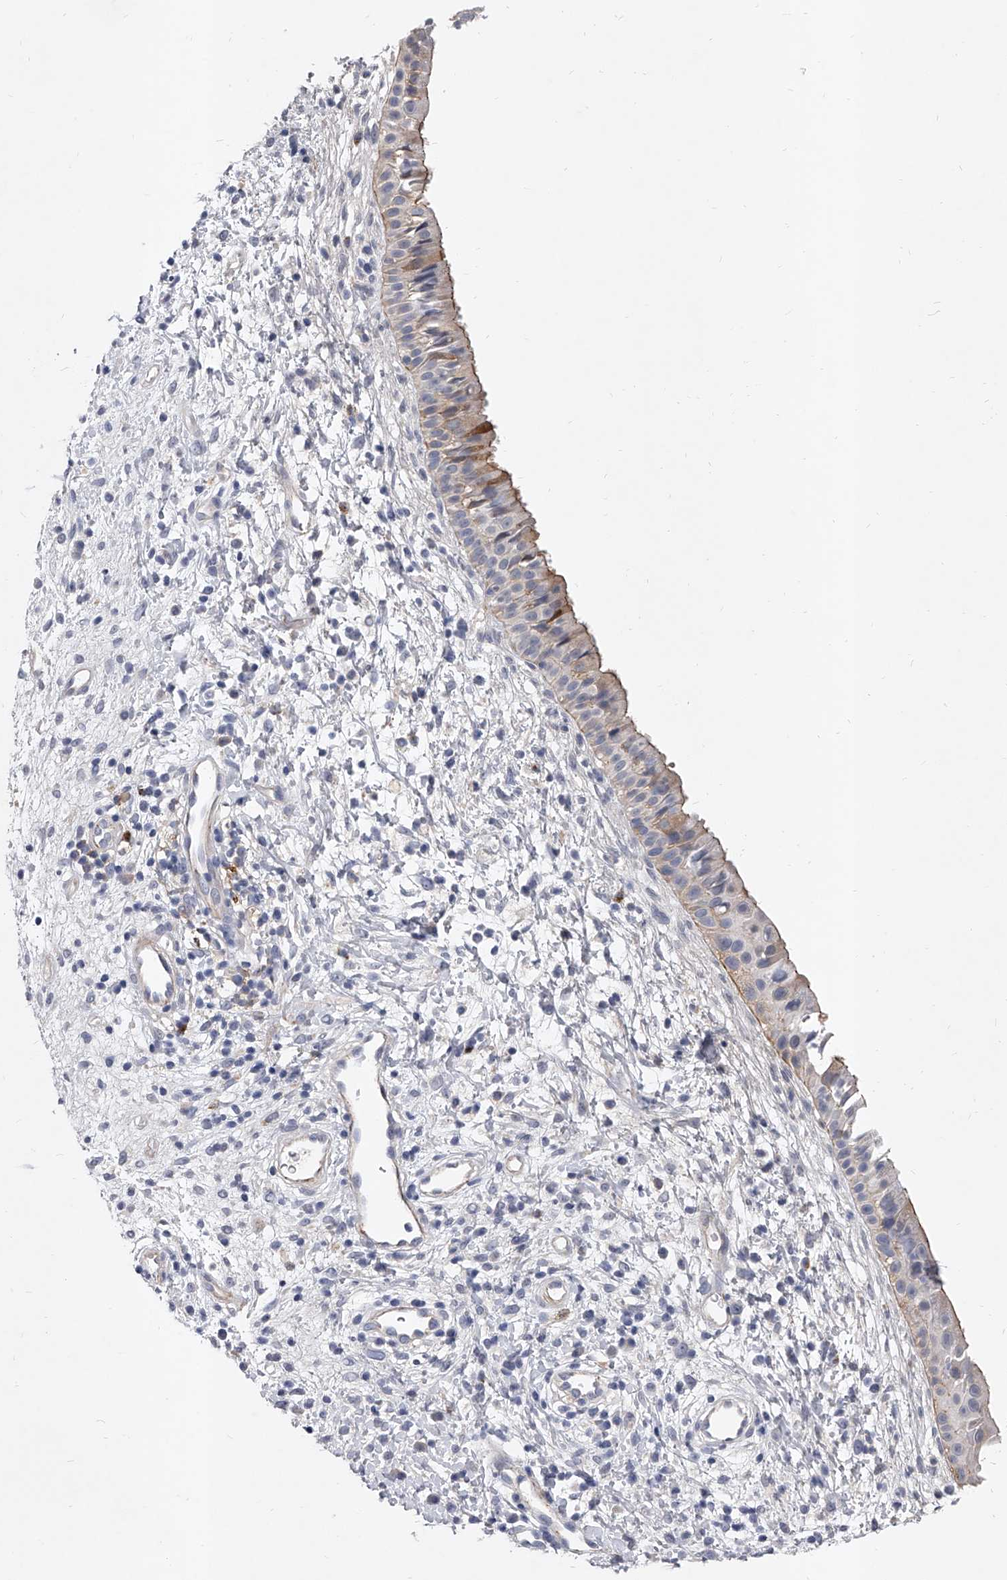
{"staining": {"intensity": "moderate", "quantity": "25%-75%", "location": "cytoplasmic/membranous"}, "tissue": "nasopharynx", "cell_type": "Respiratory epithelial cells", "image_type": "normal", "snomed": [{"axis": "morphology", "description": "Normal tissue, NOS"}, {"axis": "topography", "description": "Nasopharynx"}], "caption": "This is a histology image of immunohistochemistry (IHC) staining of unremarkable nasopharynx, which shows moderate staining in the cytoplasmic/membranous of respiratory epithelial cells.", "gene": "ENSG00000250424", "patient": {"sex": "male", "age": 22}}